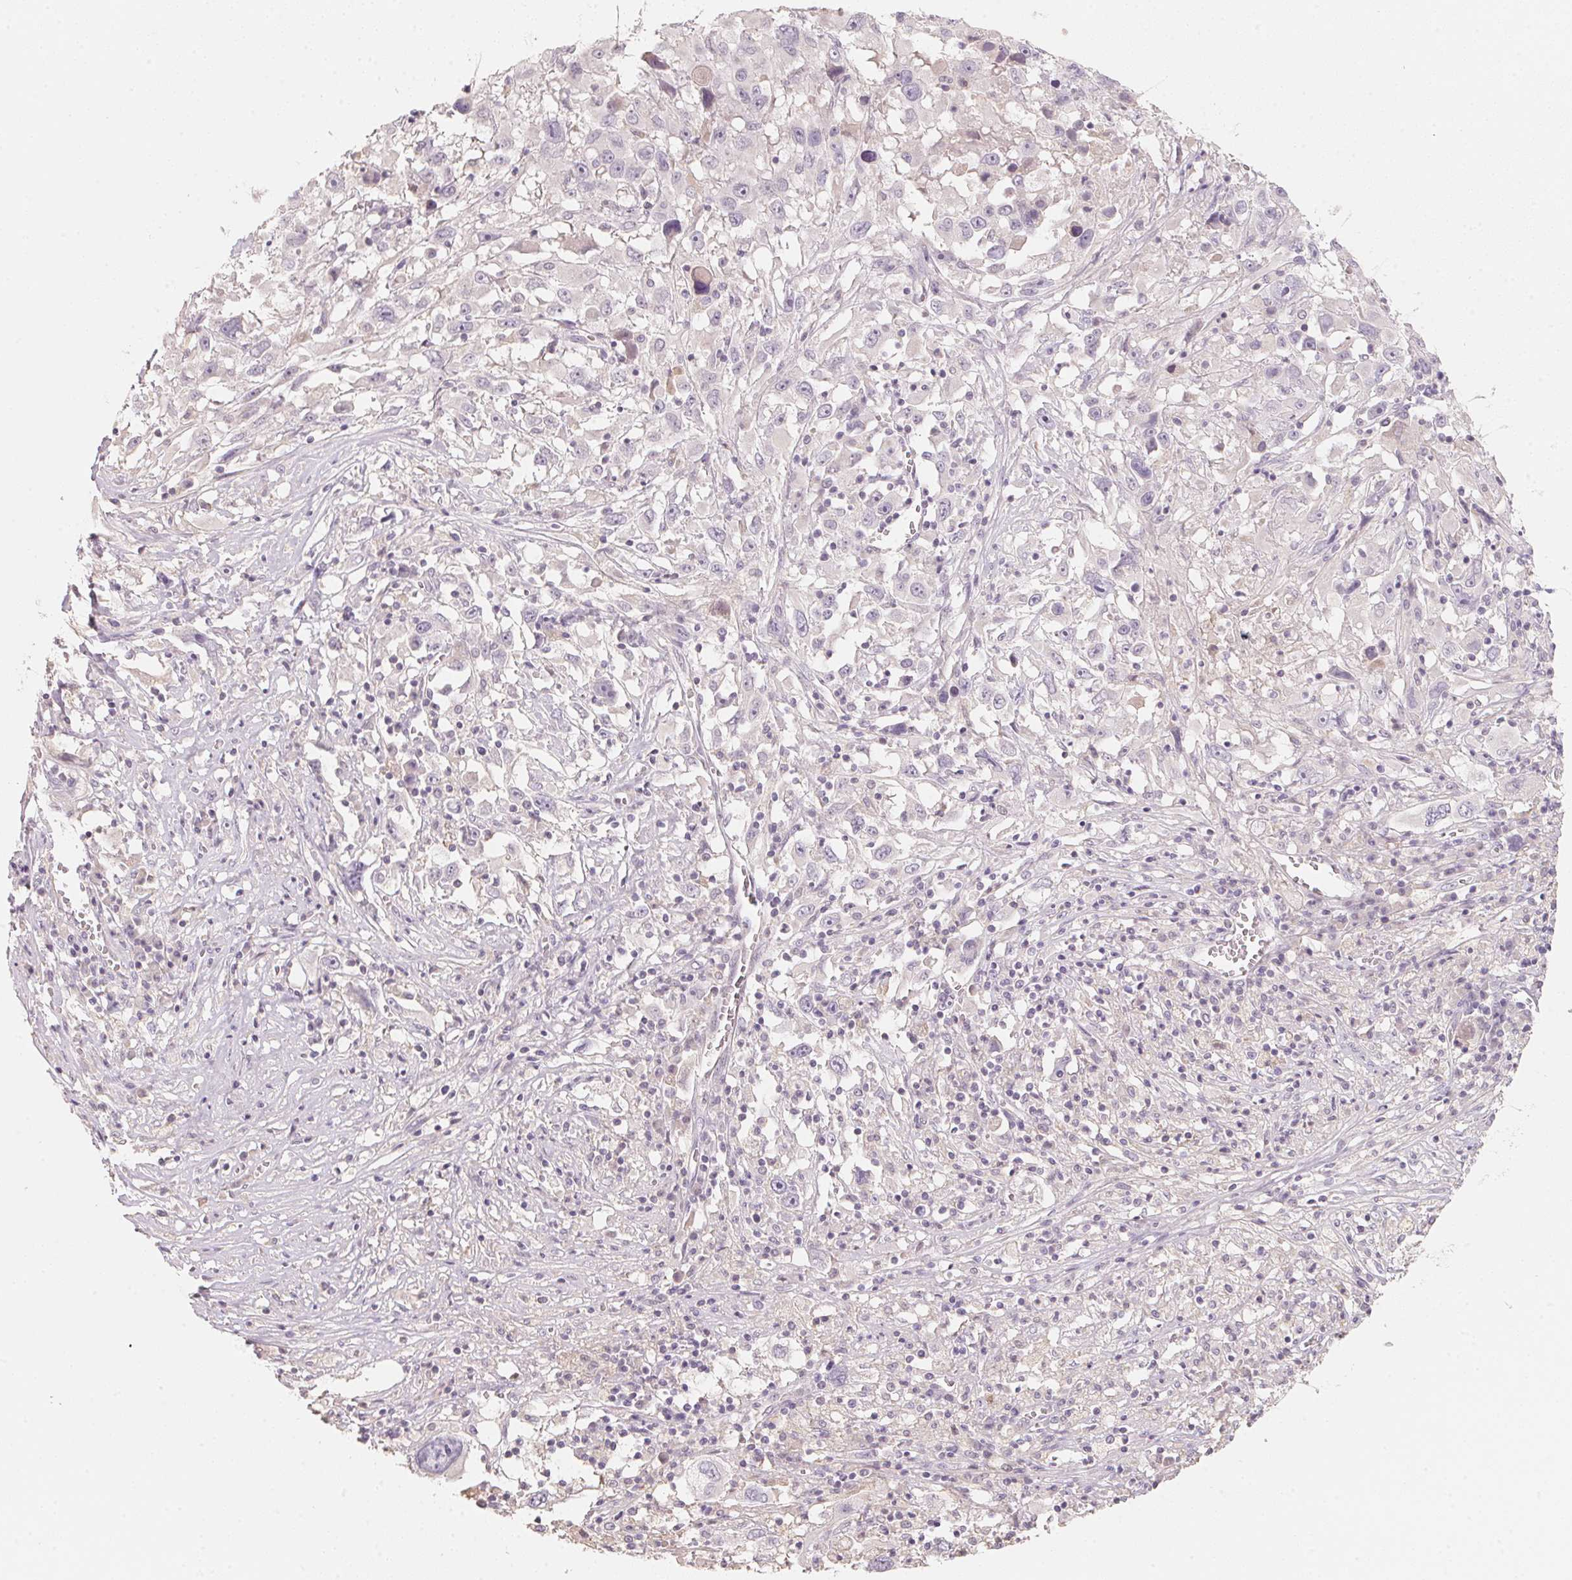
{"staining": {"intensity": "negative", "quantity": "none", "location": "none"}, "tissue": "melanoma", "cell_type": "Tumor cells", "image_type": "cancer", "snomed": [{"axis": "morphology", "description": "Malignant melanoma, Metastatic site"}, {"axis": "topography", "description": "Soft tissue"}], "caption": "Immunohistochemical staining of melanoma reveals no significant staining in tumor cells.", "gene": "TREH", "patient": {"sex": "male", "age": 50}}